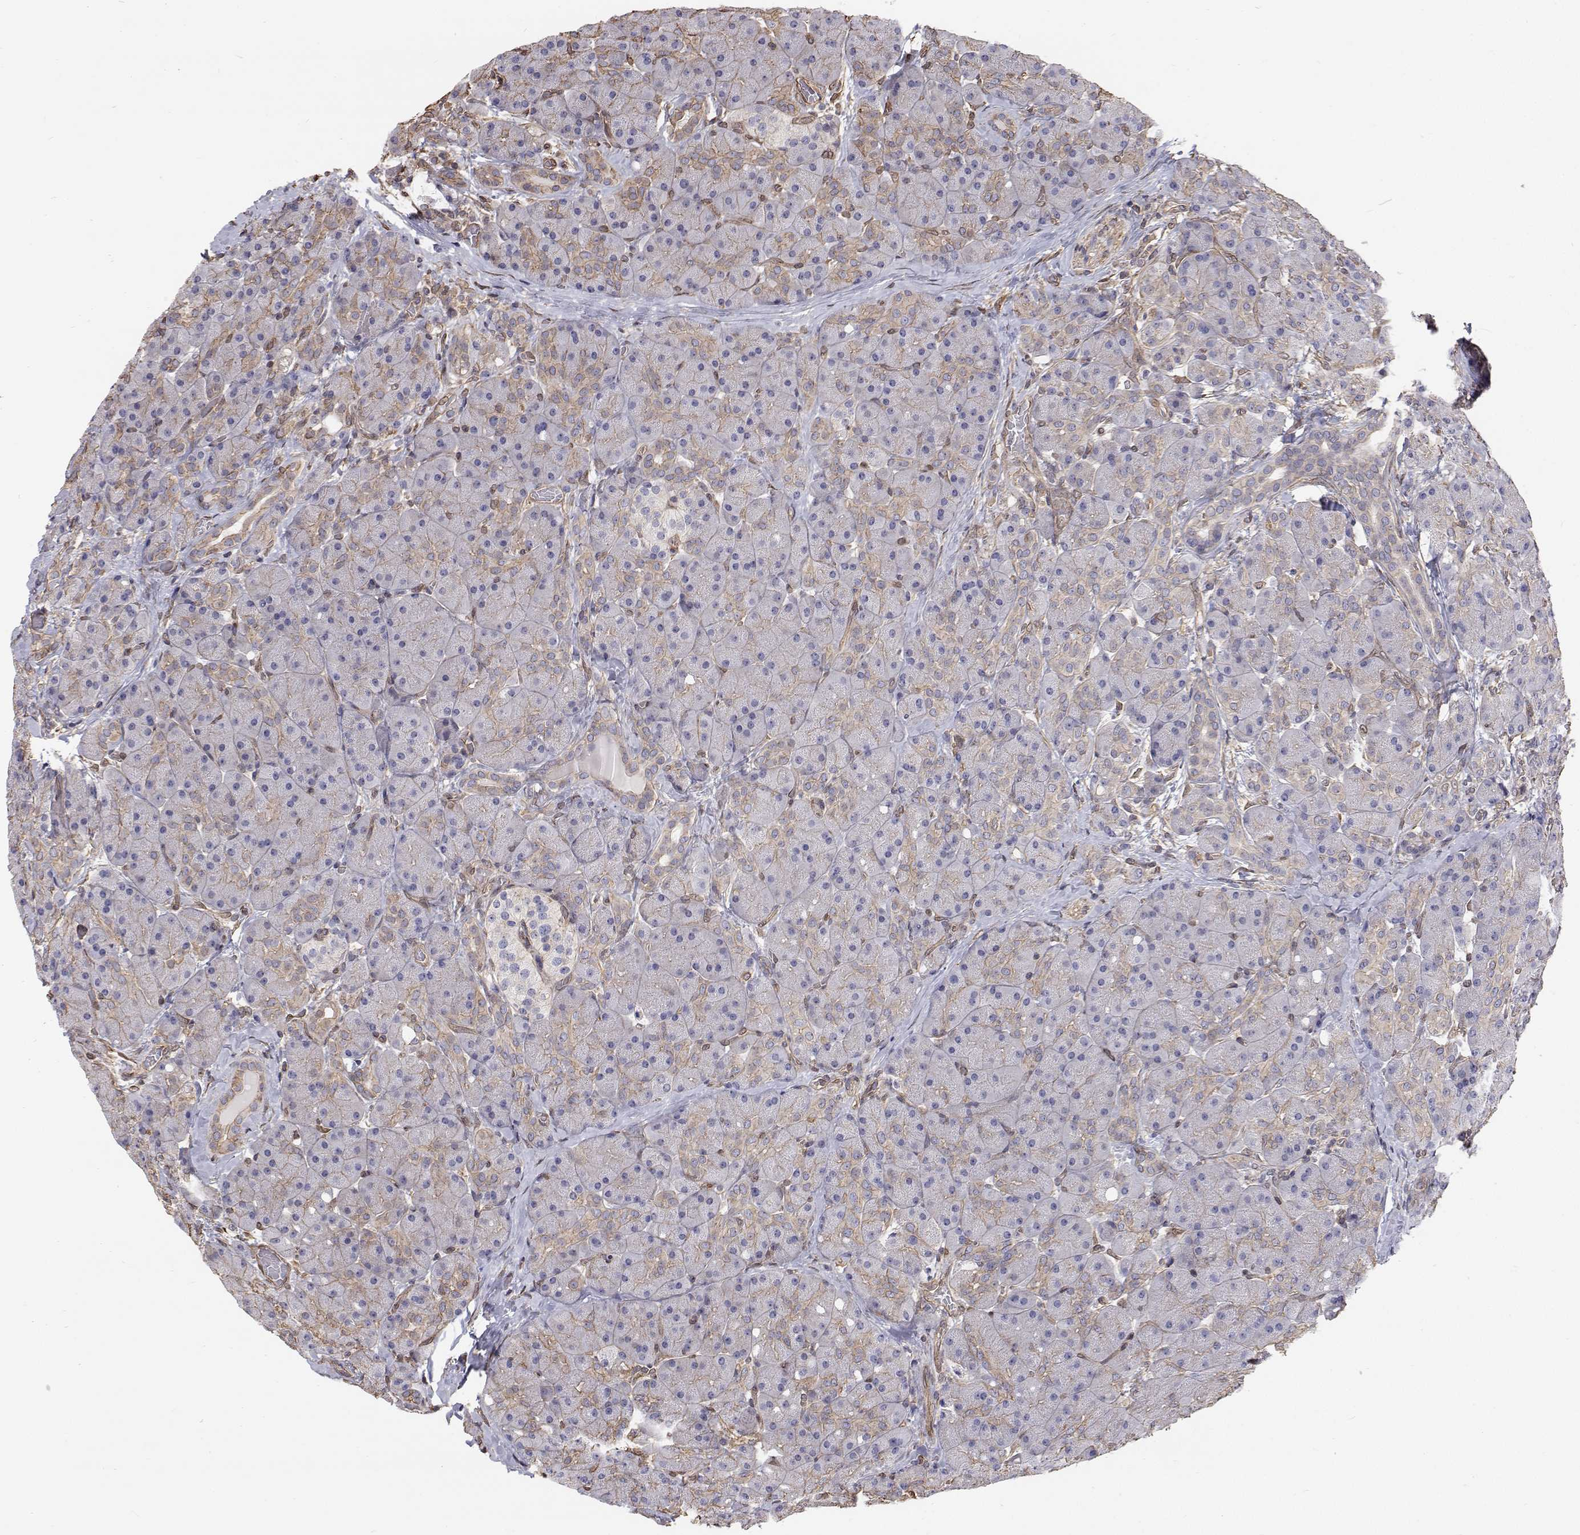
{"staining": {"intensity": "weak", "quantity": "<25%", "location": "cytoplasmic/membranous"}, "tissue": "pancreas", "cell_type": "Exocrine glandular cells", "image_type": "normal", "snomed": [{"axis": "morphology", "description": "Normal tissue, NOS"}, {"axis": "topography", "description": "Pancreas"}], "caption": "Exocrine glandular cells show no significant protein expression in normal pancreas.", "gene": "GSDMA", "patient": {"sex": "male", "age": 55}}